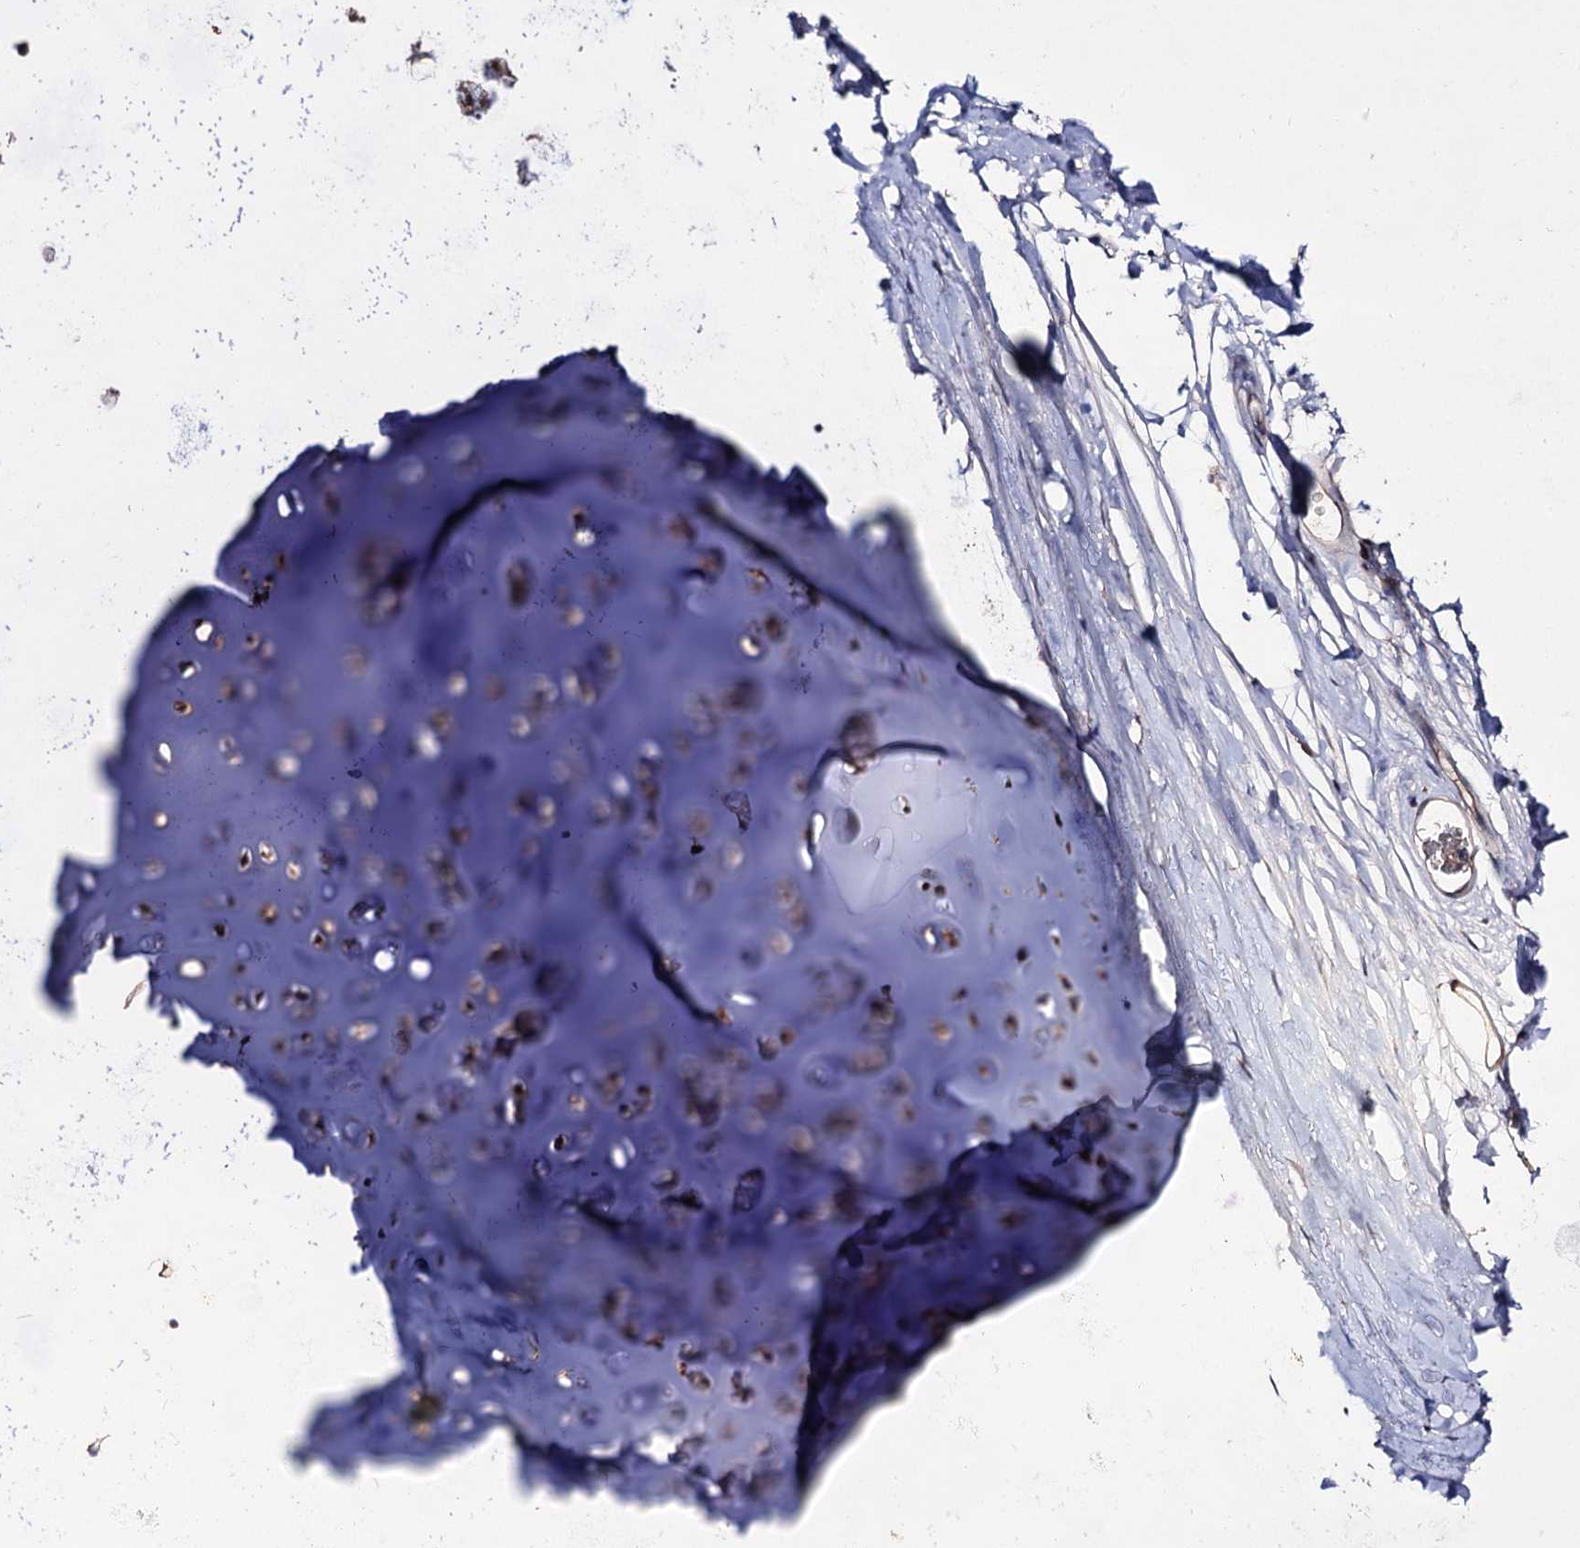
{"staining": {"intensity": "moderate", "quantity": ">75%", "location": "nuclear"}, "tissue": "adipose tissue", "cell_type": "Adipocytes", "image_type": "normal", "snomed": [{"axis": "morphology", "description": "Normal tissue, NOS"}, {"axis": "topography", "description": "Lymph node"}, {"axis": "topography", "description": "Bronchus"}], "caption": "Benign adipose tissue was stained to show a protein in brown. There is medium levels of moderate nuclear expression in about >75% of adipocytes.", "gene": "ACTR6", "patient": {"sex": "male", "age": 63}}